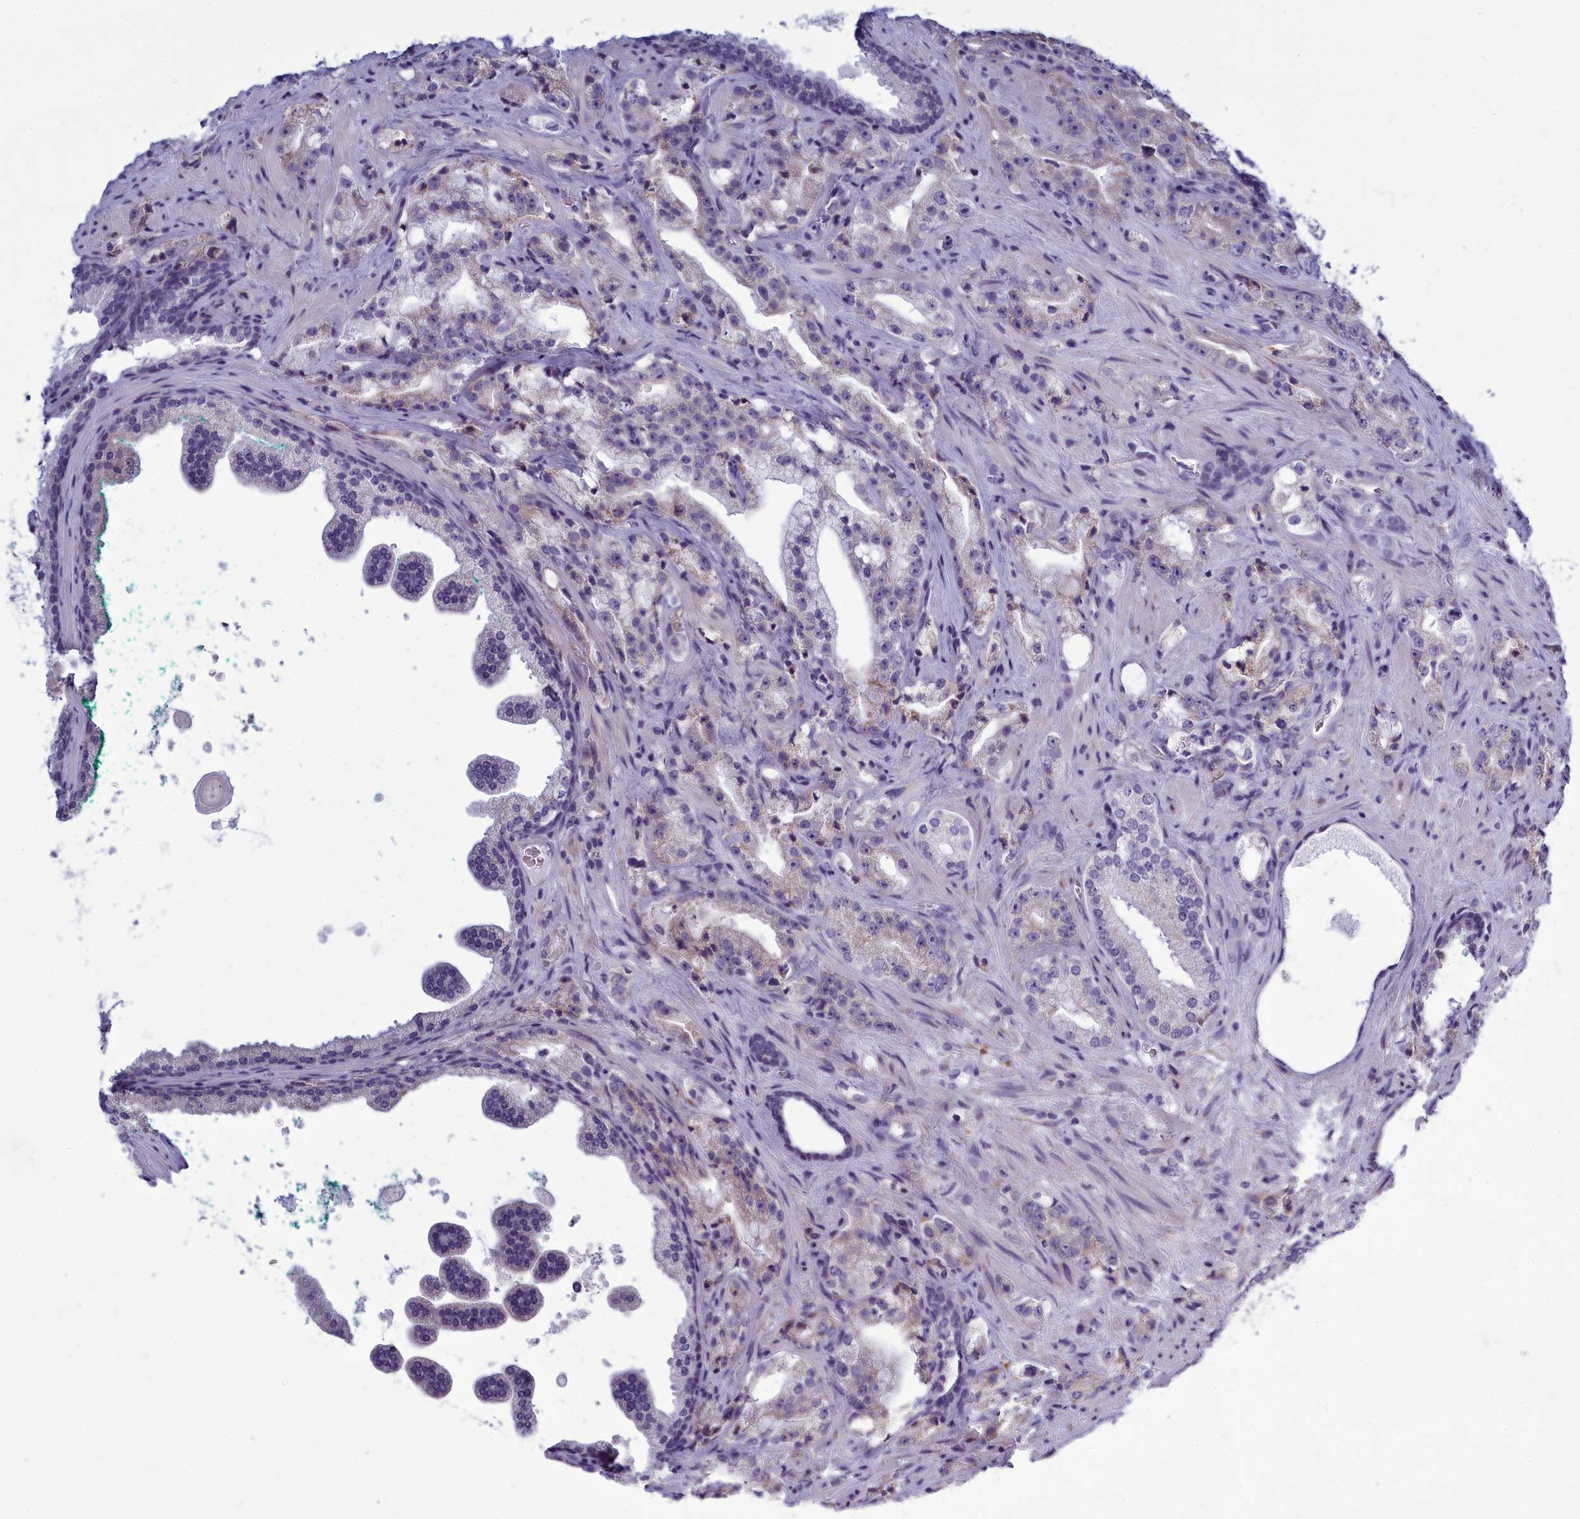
{"staining": {"intensity": "negative", "quantity": "none", "location": "none"}, "tissue": "prostate cancer", "cell_type": "Tumor cells", "image_type": "cancer", "snomed": [{"axis": "morphology", "description": "Adenocarcinoma, High grade"}, {"axis": "topography", "description": "Prostate"}], "caption": "The image reveals no staining of tumor cells in high-grade adenocarcinoma (prostate).", "gene": "CENATAC", "patient": {"sex": "male", "age": 64}}